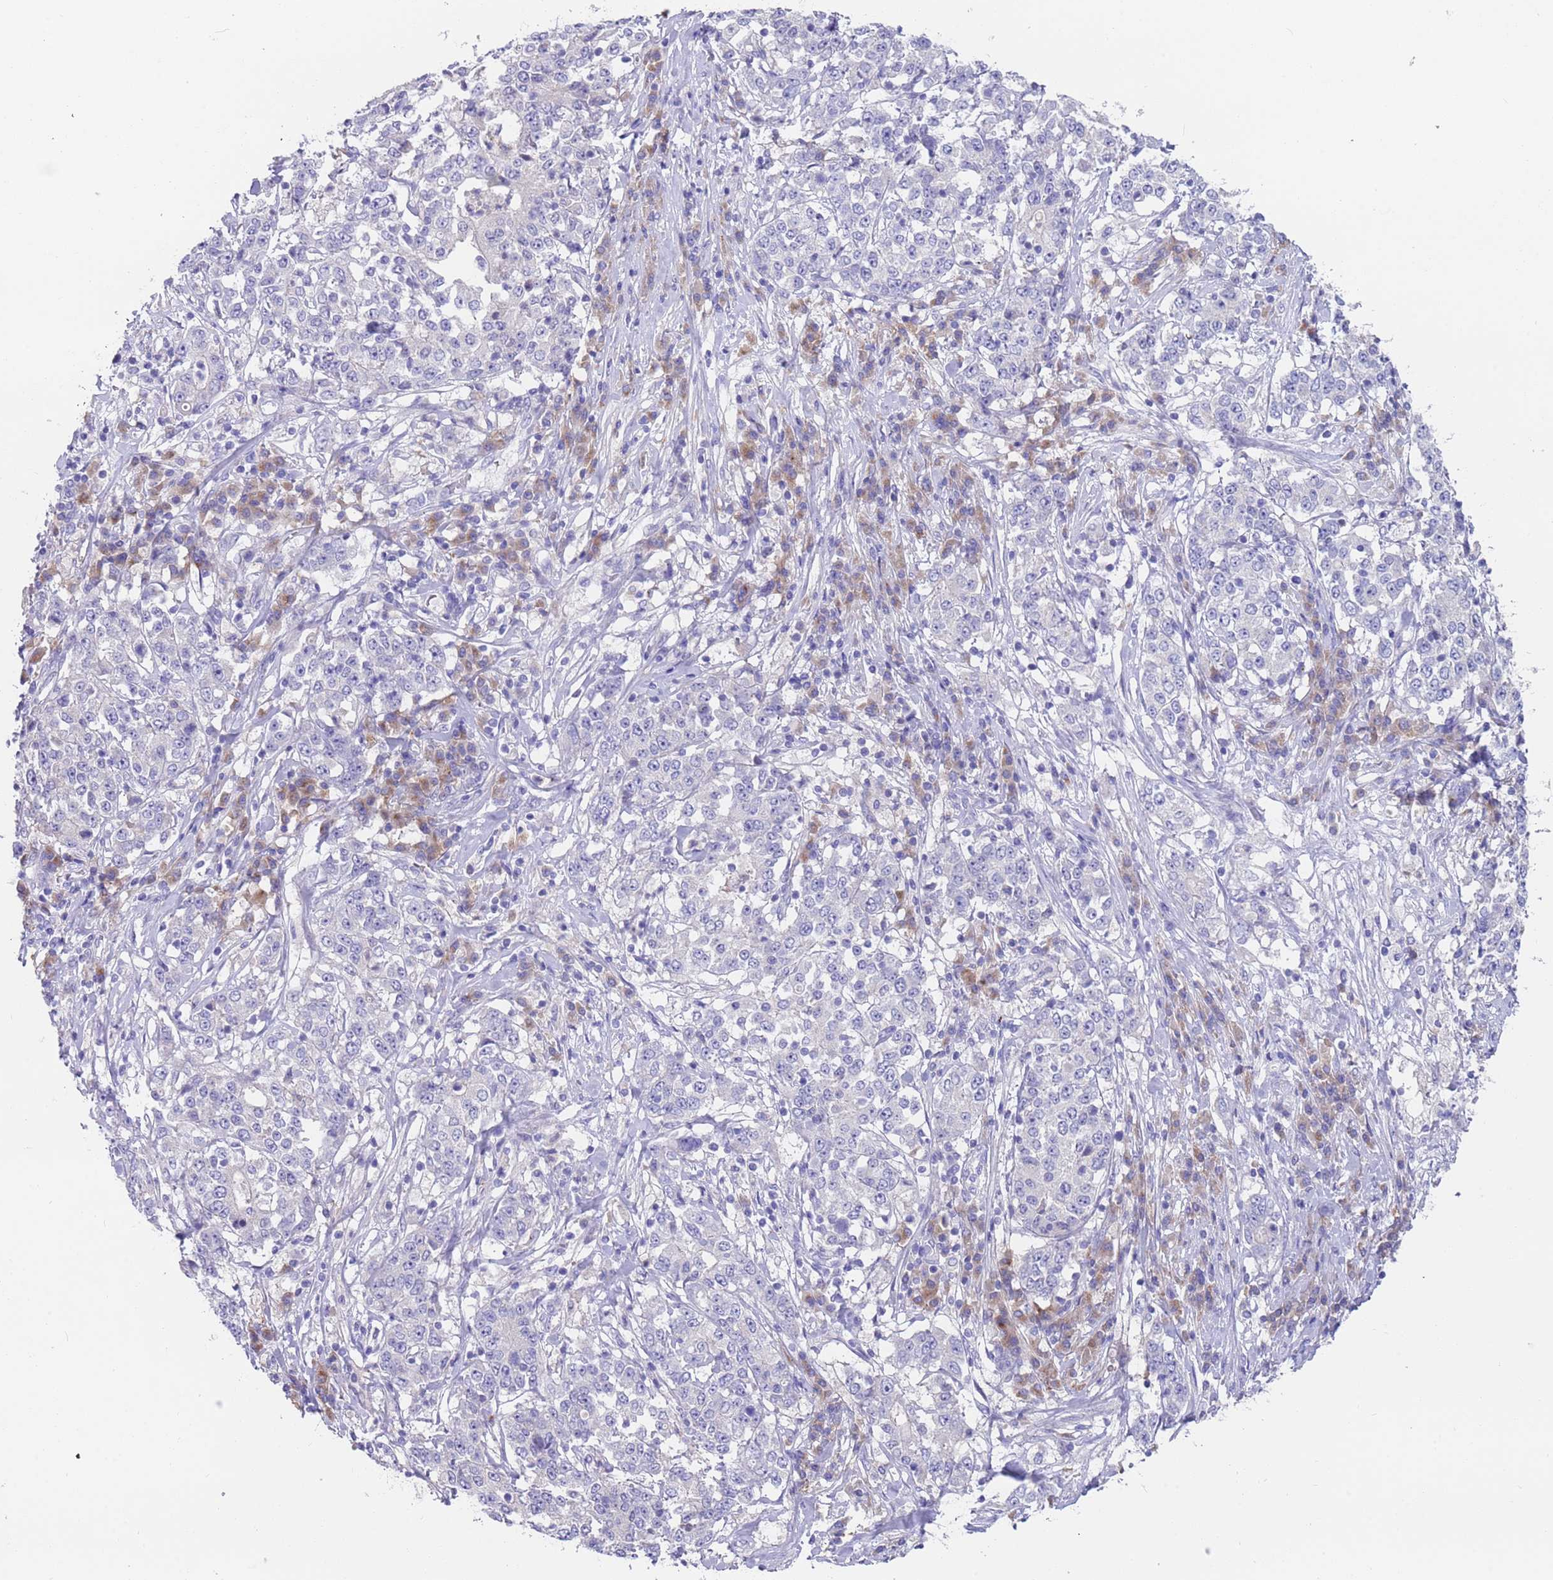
{"staining": {"intensity": "negative", "quantity": "none", "location": "none"}, "tissue": "stomach cancer", "cell_type": "Tumor cells", "image_type": "cancer", "snomed": [{"axis": "morphology", "description": "Adenocarcinoma, NOS"}, {"axis": "topography", "description": "Stomach"}], "caption": "A histopathology image of stomach cancer stained for a protein displays no brown staining in tumor cells.", "gene": "TYW1", "patient": {"sex": "male", "age": 59}}